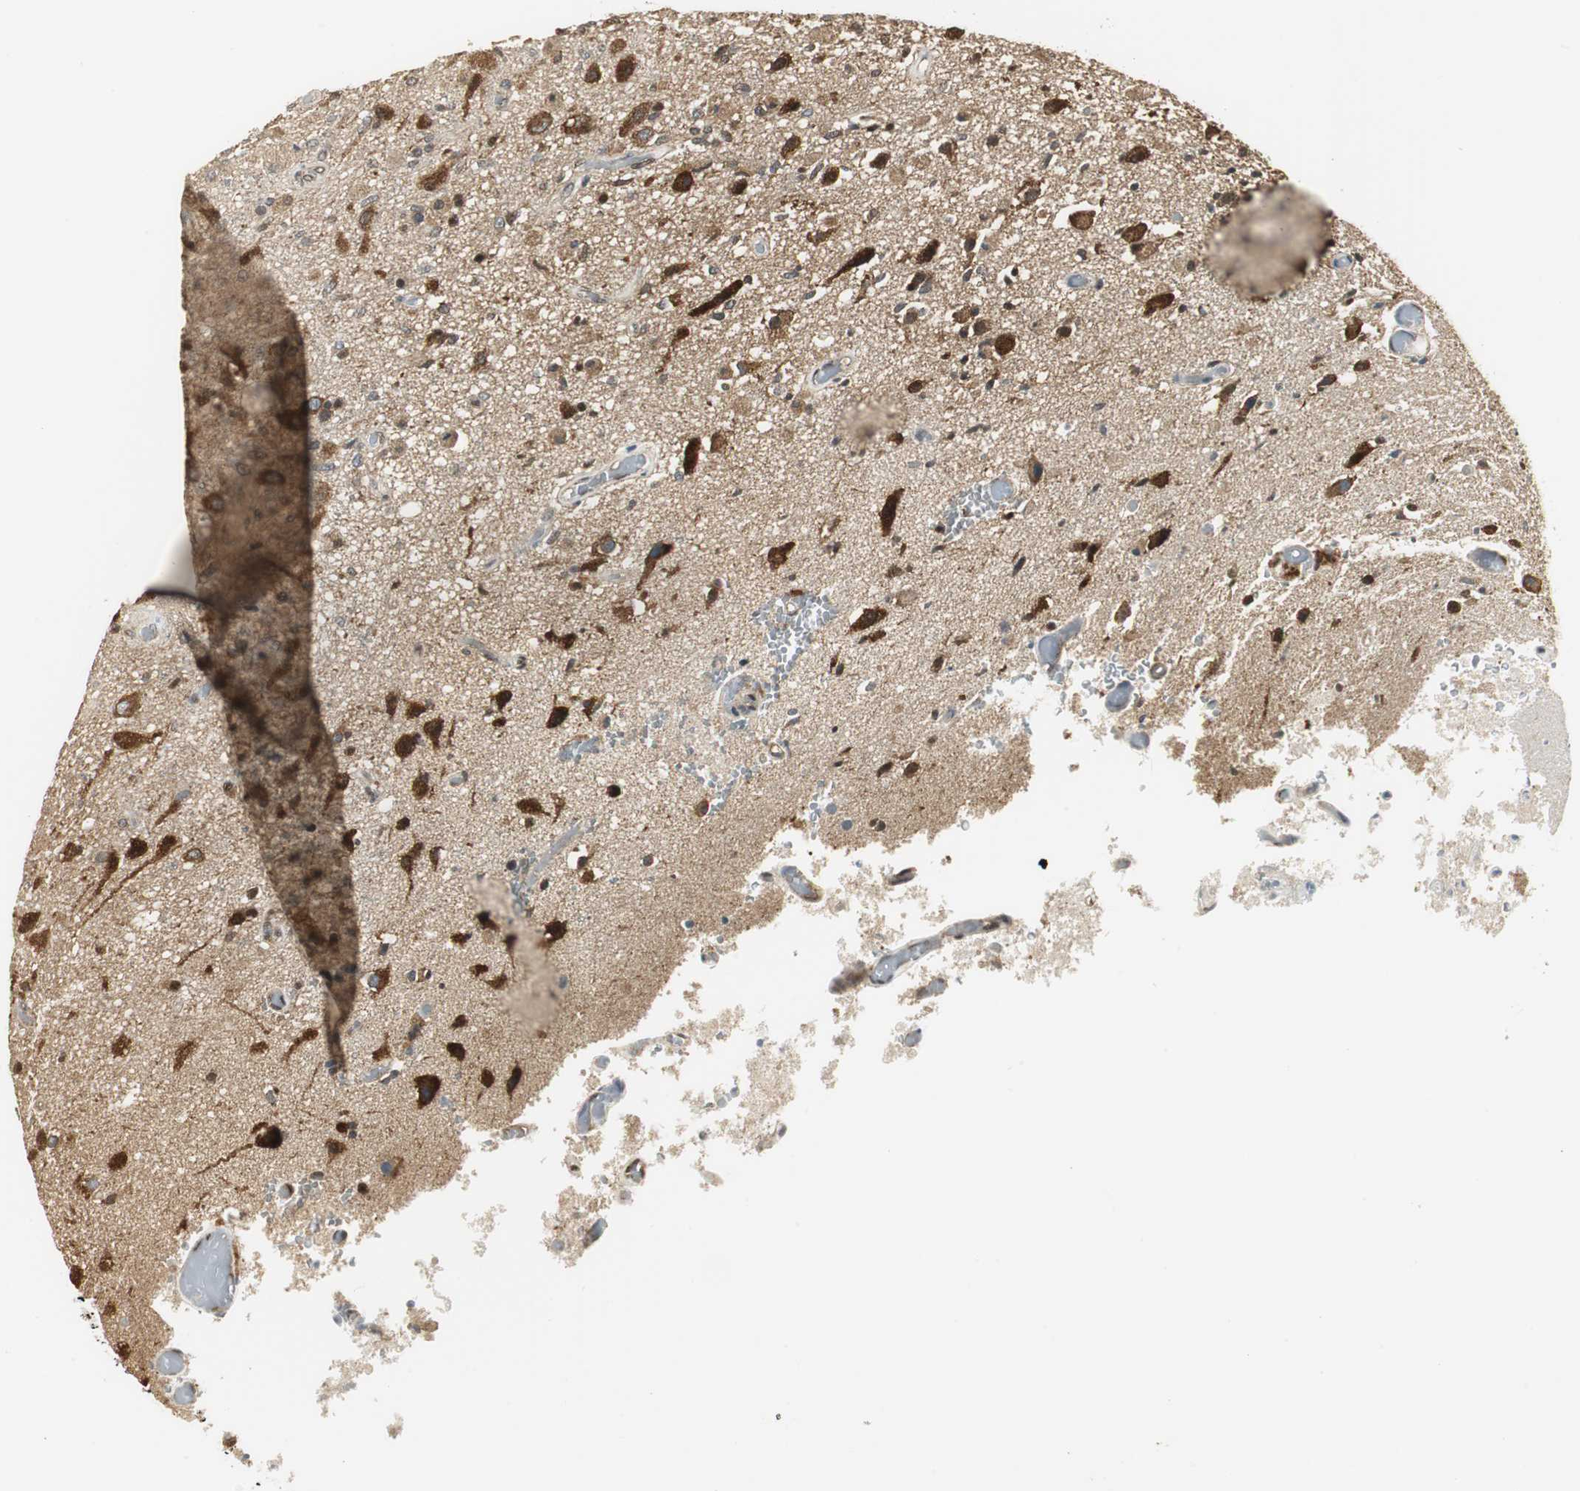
{"staining": {"intensity": "moderate", "quantity": ">75%", "location": "nuclear"}, "tissue": "glioma", "cell_type": "Tumor cells", "image_type": "cancer", "snomed": [{"axis": "morphology", "description": "Normal tissue, NOS"}, {"axis": "morphology", "description": "Glioma, malignant, High grade"}, {"axis": "topography", "description": "Cerebral cortex"}], "caption": "Moderate nuclear protein expression is appreciated in approximately >75% of tumor cells in glioma.", "gene": "CCT5", "patient": {"sex": "male", "age": 77}}